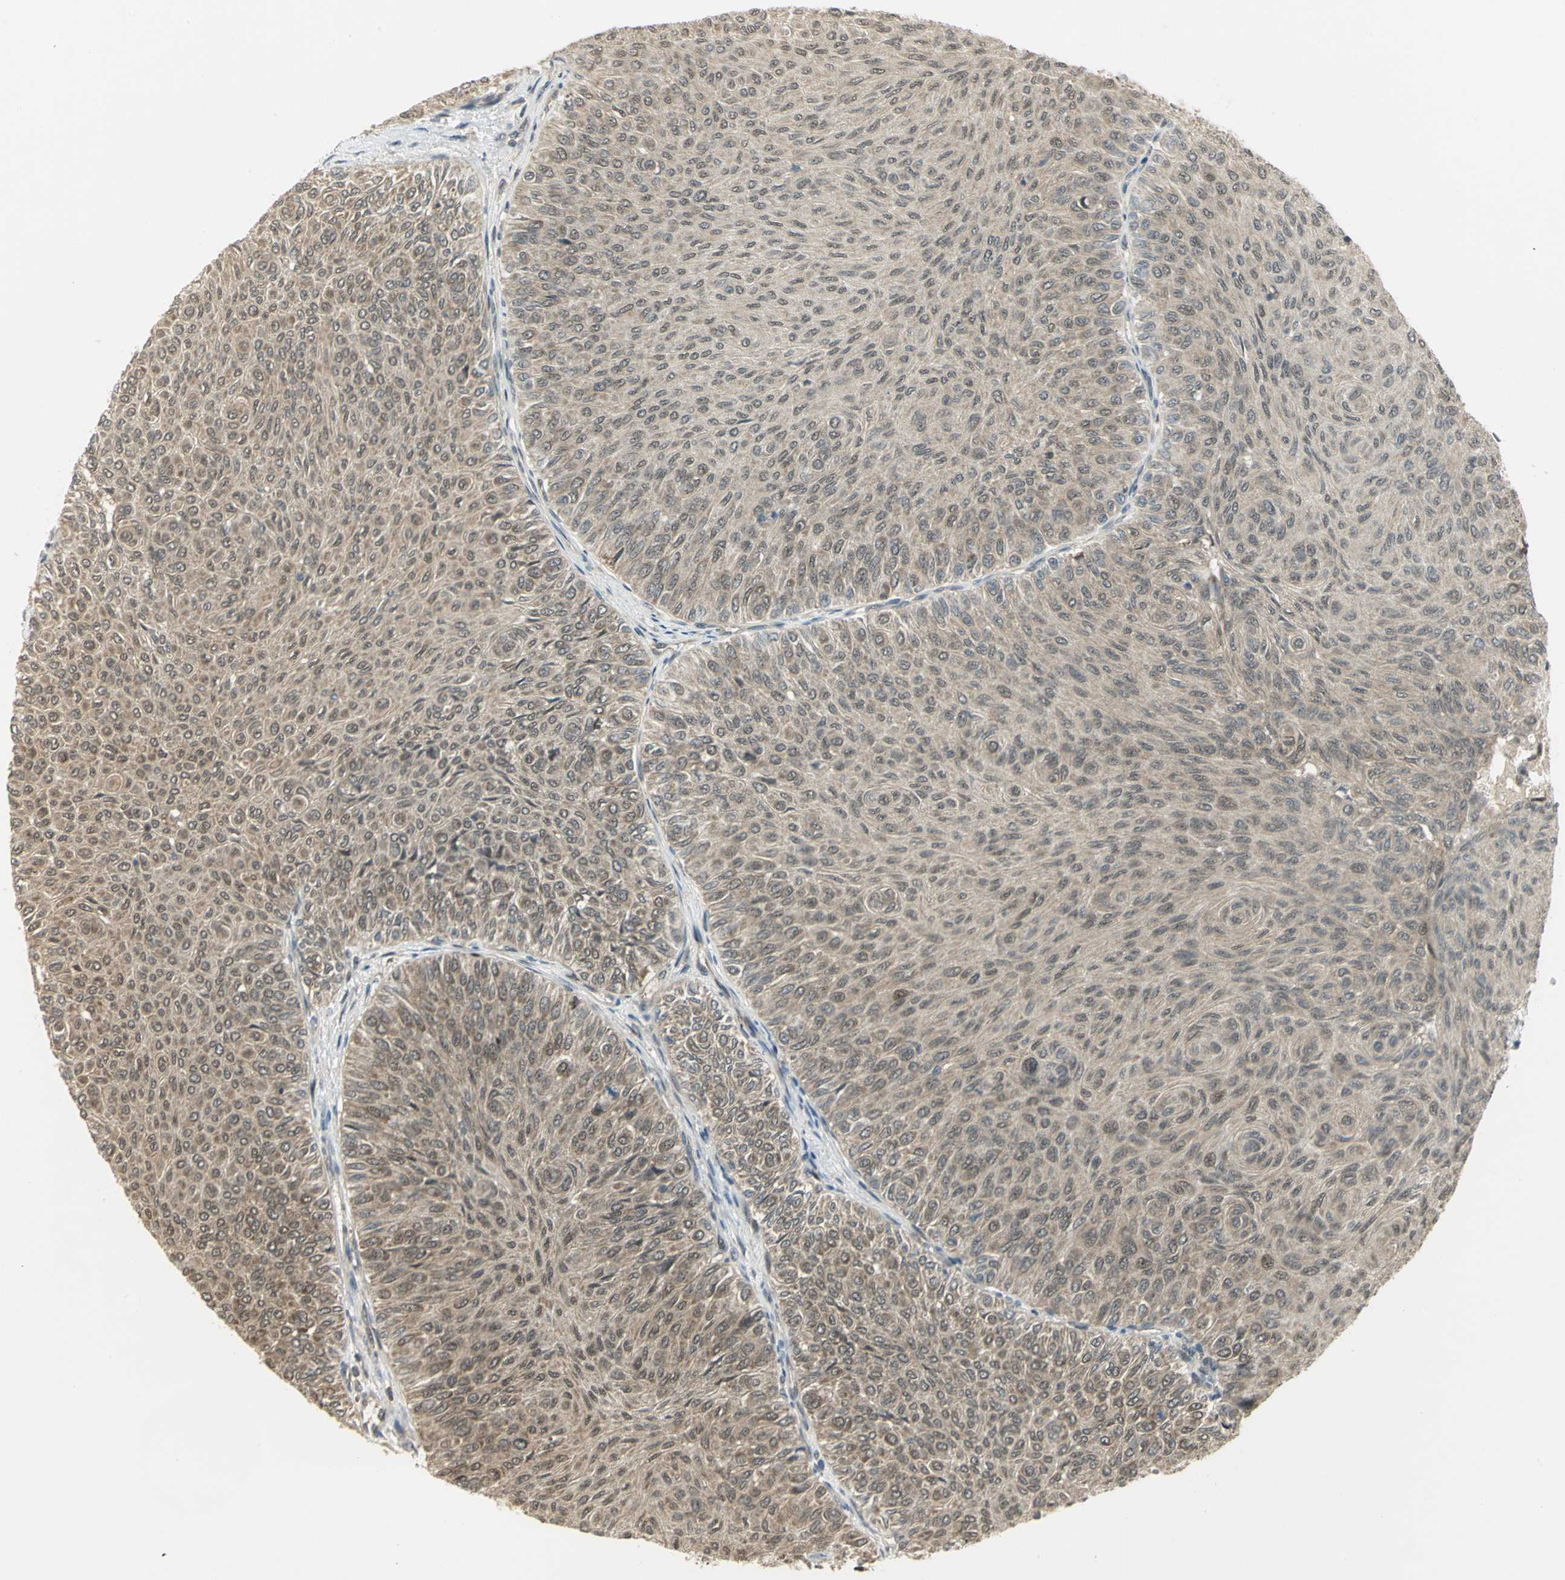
{"staining": {"intensity": "weak", "quantity": ">75%", "location": "cytoplasmic/membranous"}, "tissue": "urothelial cancer", "cell_type": "Tumor cells", "image_type": "cancer", "snomed": [{"axis": "morphology", "description": "Urothelial carcinoma, Low grade"}, {"axis": "topography", "description": "Urinary bladder"}], "caption": "The histopathology image displays immunohistochemical staining of urothelial cancer. There is weak cytoplasmic/membranous positivity is appreciated in approximately >75% of tumor cells.", "gene": "PSMC4", "patient": {"sex": "male", "age": 78}}